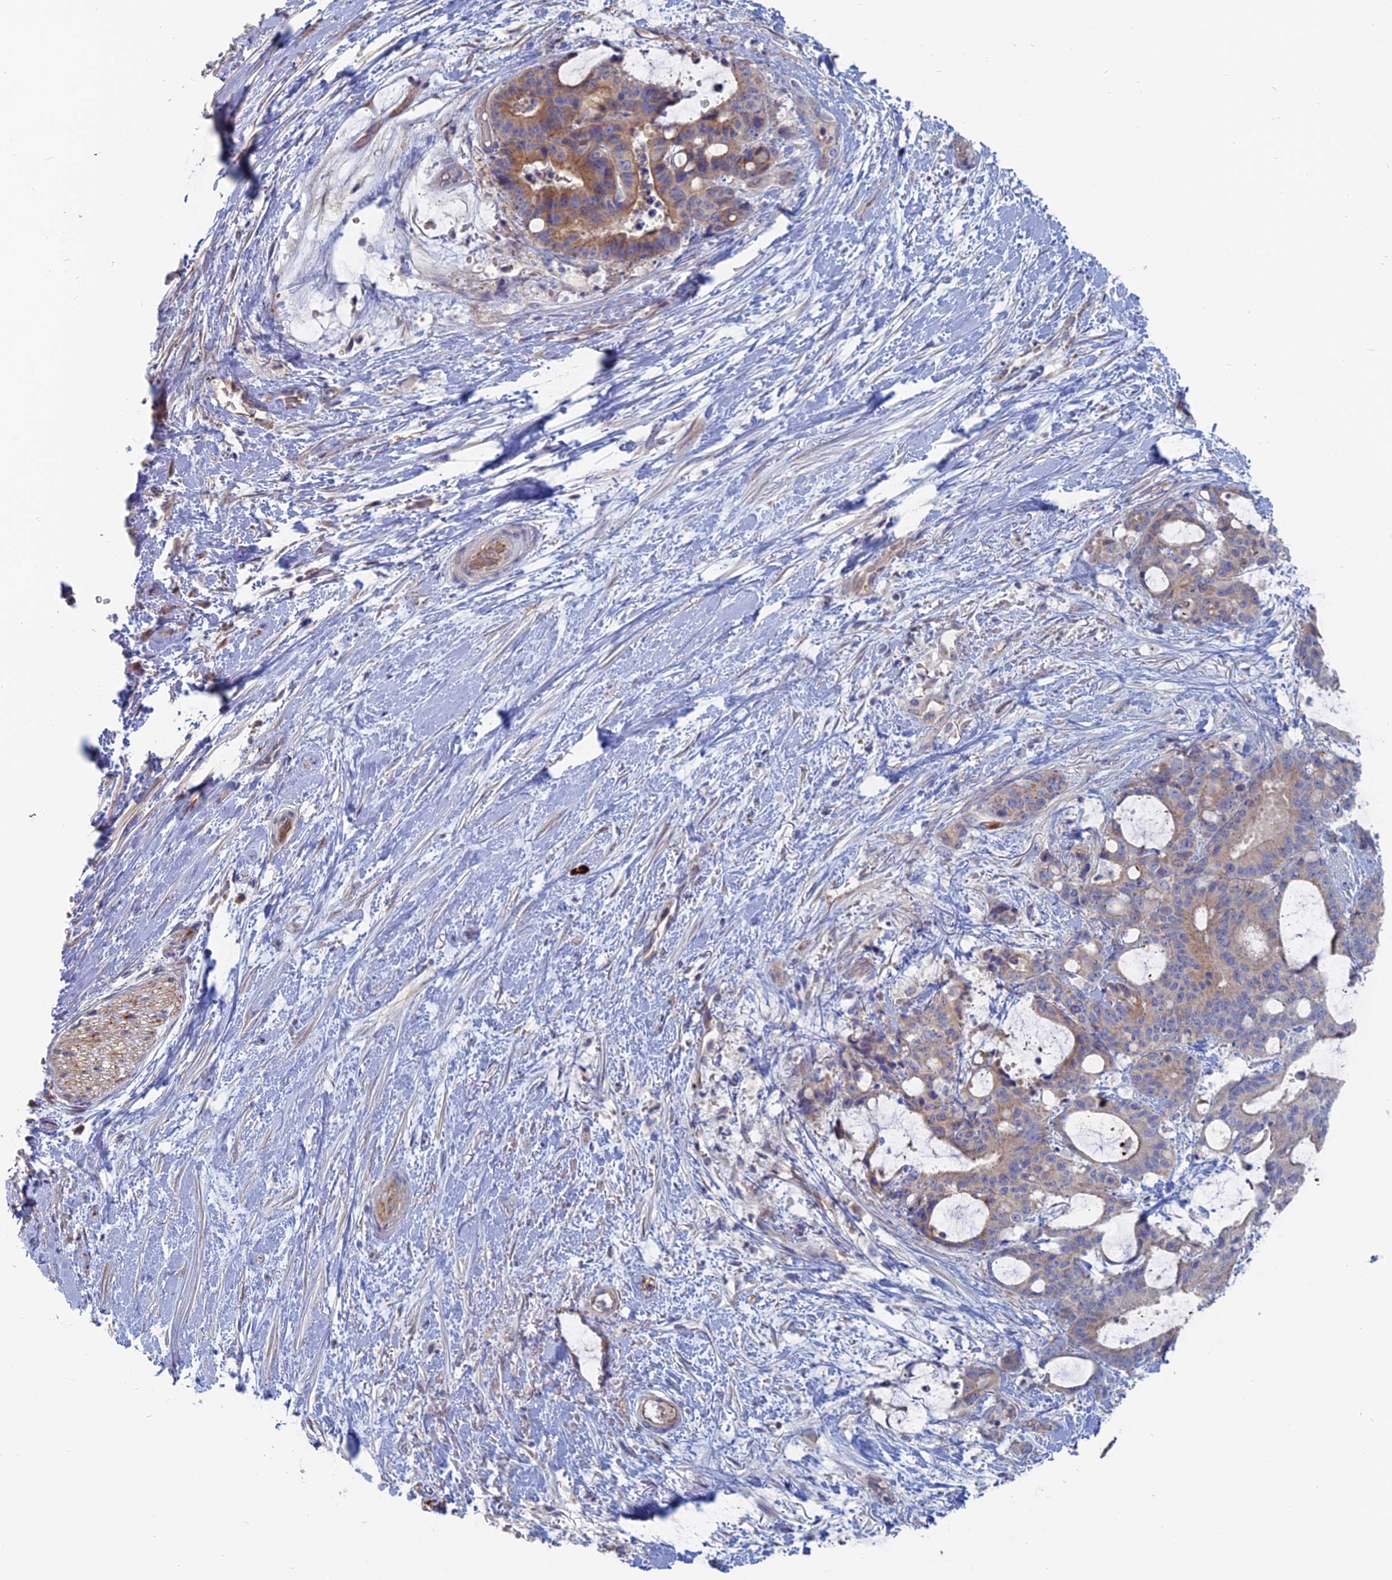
{"staining": {"intensity": "moderate", "quantity": "<25%", "location": "cytoplasmic/membranous"}, "tissue": "liver cancer", "cell_type": "Tumor cells", "image_type": "cancer", "snomed": [{"axis": "morphology", "description": "Normal tissue, NOS"}, {"axis": "morphology", "description": "Cholangiocarcinoma"}, {"axis": "topography", "description": "Liver"}, {"axis": "topography", "description": "Peripheral nerve tissue"}], "caption": "Protein staining of liver cholangiocarcinoma tissue displays moderate cytoplasmic/membranous staining in approximately <25% of tumor cells.", "gene": "TBC1D30", "patient": {"sex": "female", "age": 73}}